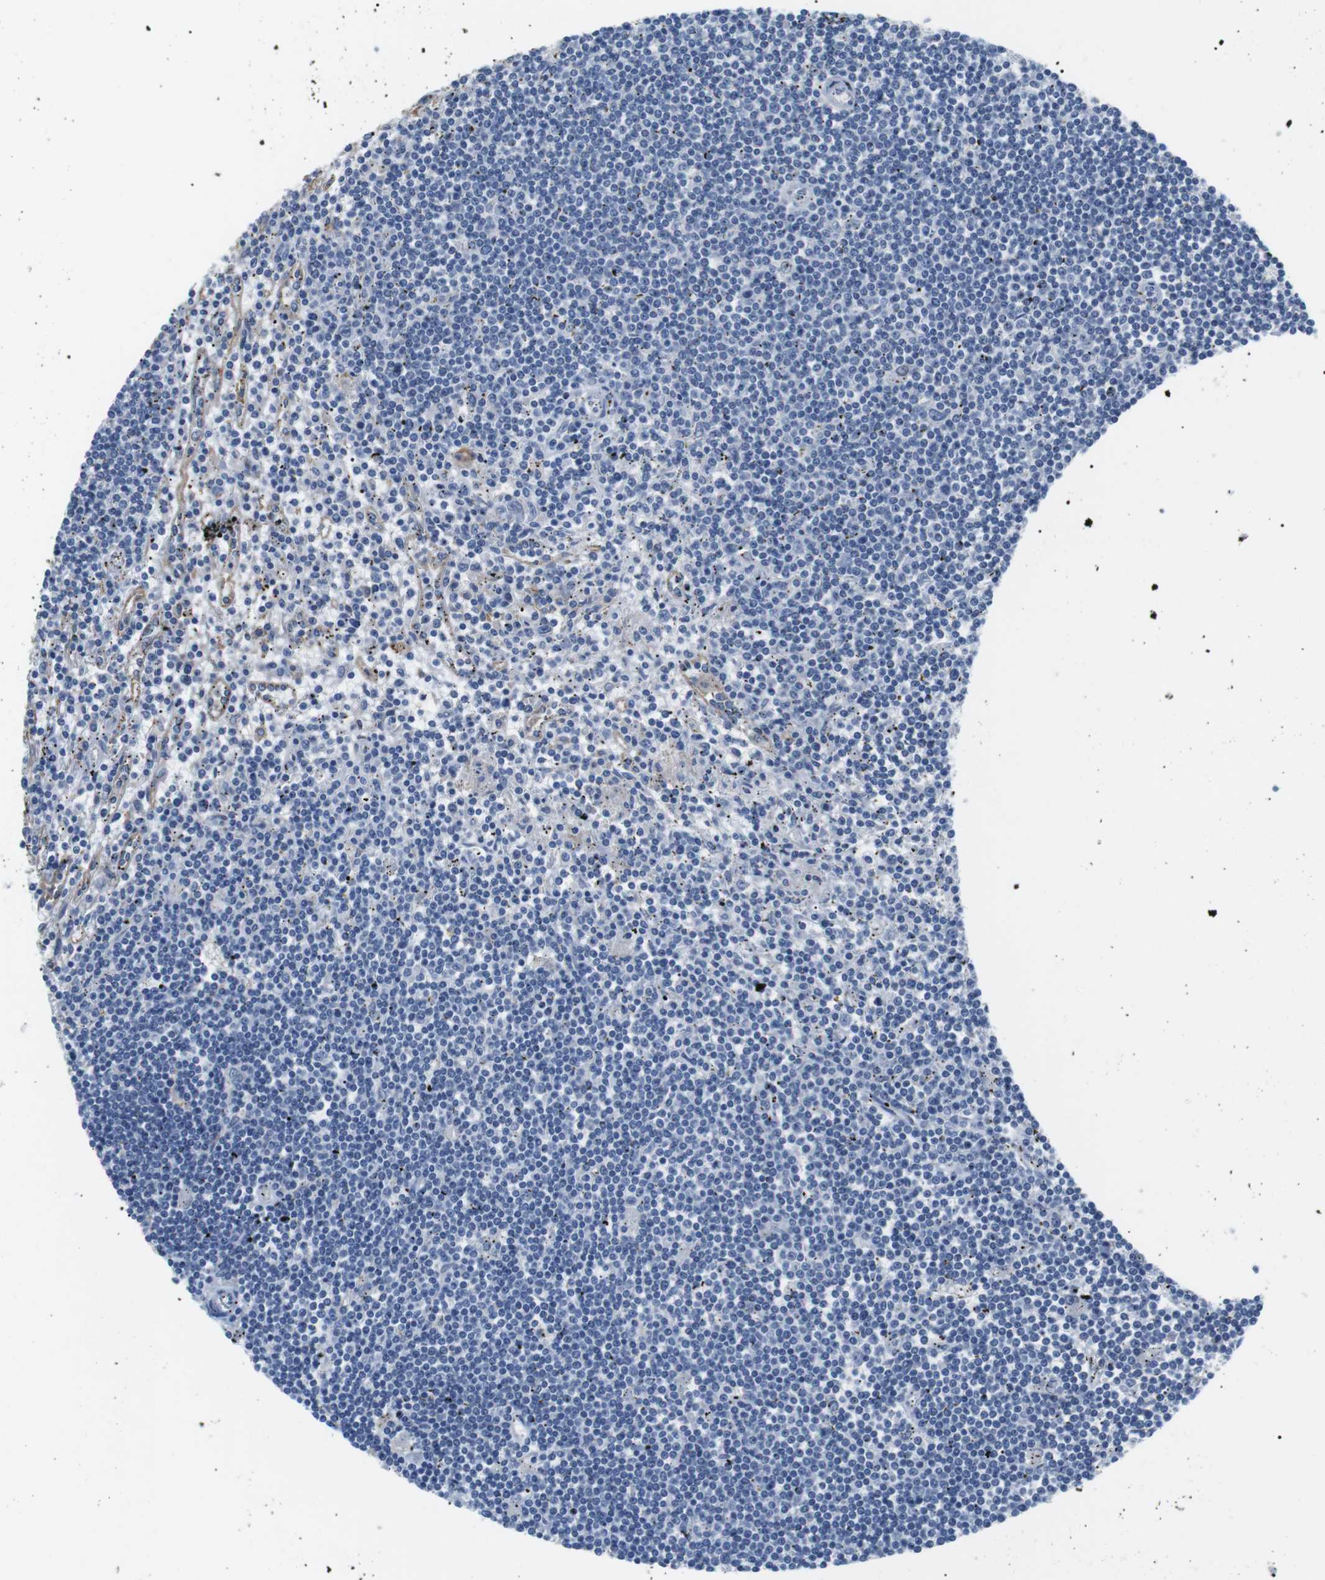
{"staining": {"intensity": "negative", "quantity": "none", "location": "none"}, "tissue": "lymphoma", "cell_type": "Tumor cells", "image_type": "cancer", "snomed": [{"axis": "morphology", "description": "Malignant lymphoma, non-Hodgkin's type, Low grade"}, {"axis": "topography", "description": "Spleen"}], "caption": "This histopathology image is of lymphoma stained with IHC to label a protein in brown with the nuclei are counter-stained blue. There is no staining in tumor cells. (IHC, brightfield microscopy, high magnification).", "gene": "FCGRT", "patient": {"sex": "male", "age": 76}}